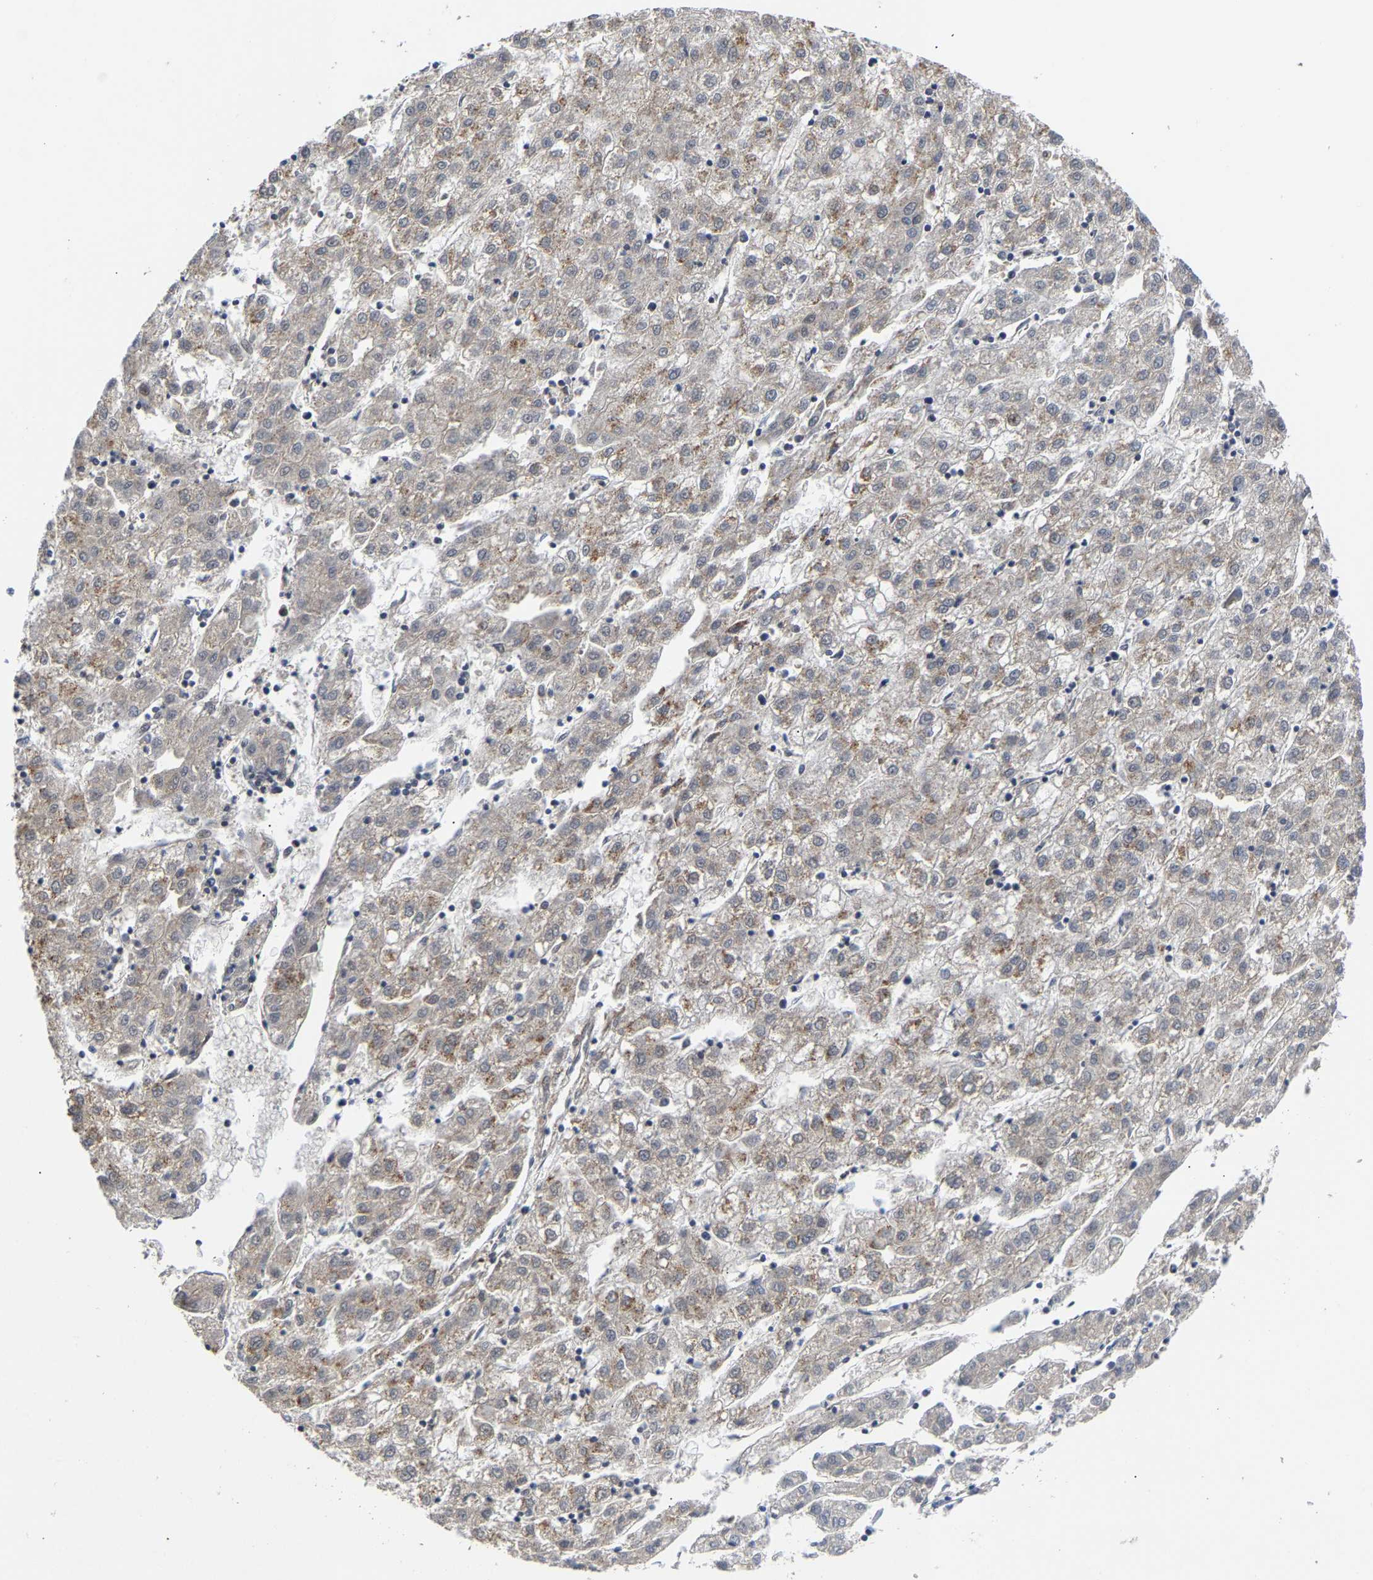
{"staining": {"intensity": "weak", "quantity": "25%-75%", "location": "cytoplasmic/membranous"}, "tissue": "liver cancer", "cell_type": "Tumor cells", "image_type": "cancer", "snomed": [{"axis": "morphology", "description": "Carcinoma, Hepatocellular, NOS"}, {"axis": "topography", "description": "Liver"}], "caption": "Human hepatocellular carcinoma (liver) stained with a brown dye reveals weak cytoplasmic/membranous positive staining in approximately 25%-75% of tumor cells.", "gene": "CLIP2", "patient": {"sex": "male", "age": 72}}